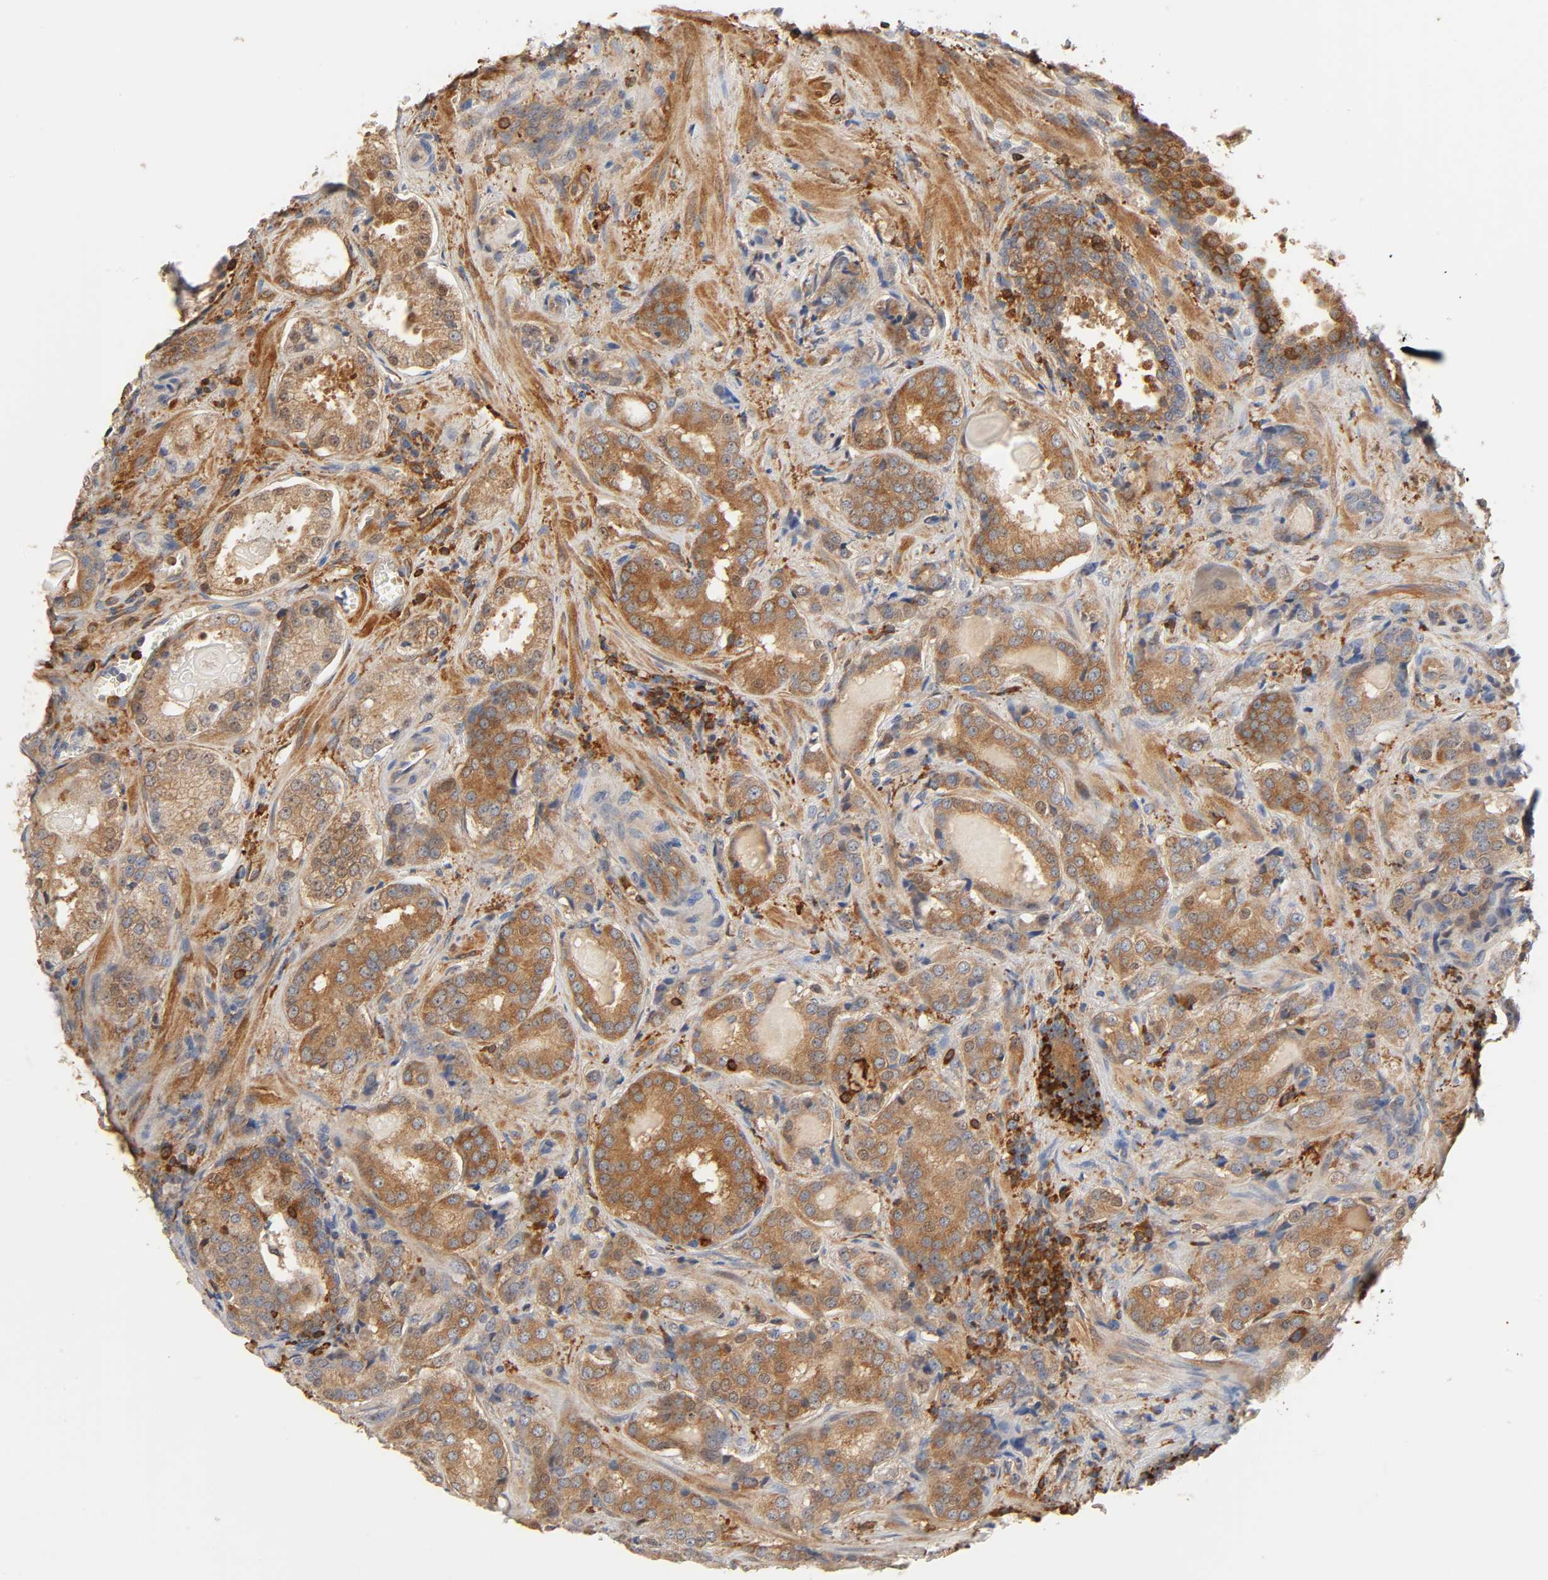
{"staining": {"intensity": "moderate", "quantity": ">75%", "location": "cytoplasmic/membranous,nuclear"}, "tissue": "prostate cancer", "cell_type": "Tumor cells", "image_type": "cancer", "snomed": [{"axis": "morphology", "description": "Adenocarcinoma, High grade"}, {"axis": "topography", "description": "Prostate"}], "caption": "A high-resolution histopathology image shows IHC staining of high-grade adenocarcinoma (prostate), which reveals moderate cytoplasmic/membranous and nuclear staining in about >75% of tumor cells. (Stains: DAB in brown, nuclei in blue, Microscopy: brightfield microscopy at high magnification).", "gene": "BIN1", "patient": {"sex": "male", "age": 58}}